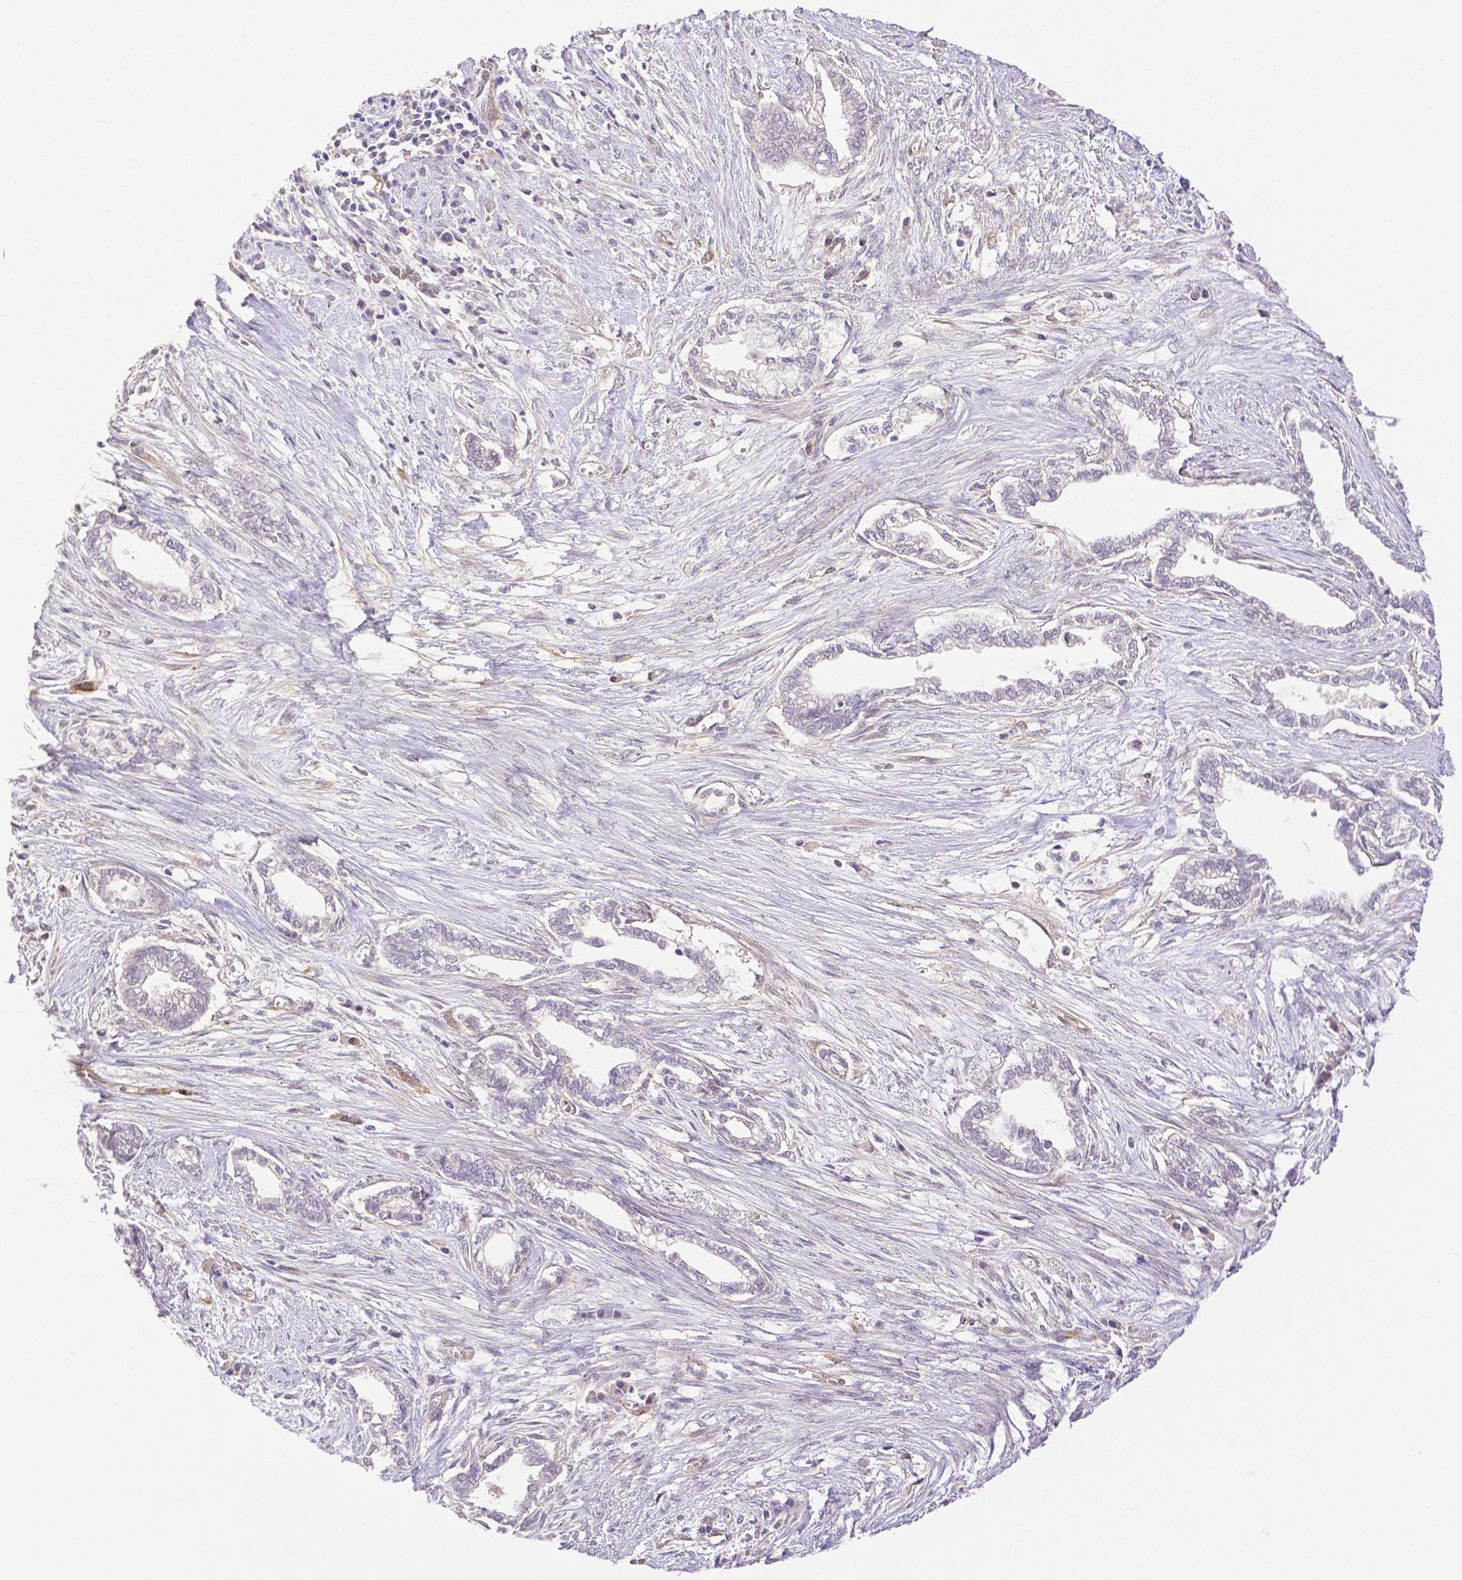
{"staining": {"intensity": "negative", "quantity": "none", "location": "none"}, "tissue": "cervical cancer", "cell_type": "Tumor cells", "image_type": "cancer", "snomed": [{"axis": "morphology", "description": "Adenocarcinoma, NOS"}, {"axis": "topography", "description": "Cervix"}], "caption": "An immunohistochemistry image of cervical cancer (adenocarcinoma) is shown. There is no staining in tumor cells of cervical cancer (adenocarcinoma). Brightfield microscopy of immunohistochemistry (IHC) stained with DAB (brown) and hematoxylin (blue), captured at high magnification.", "gene": "THY1", "patient": {"sex": "female", "age": 62}}